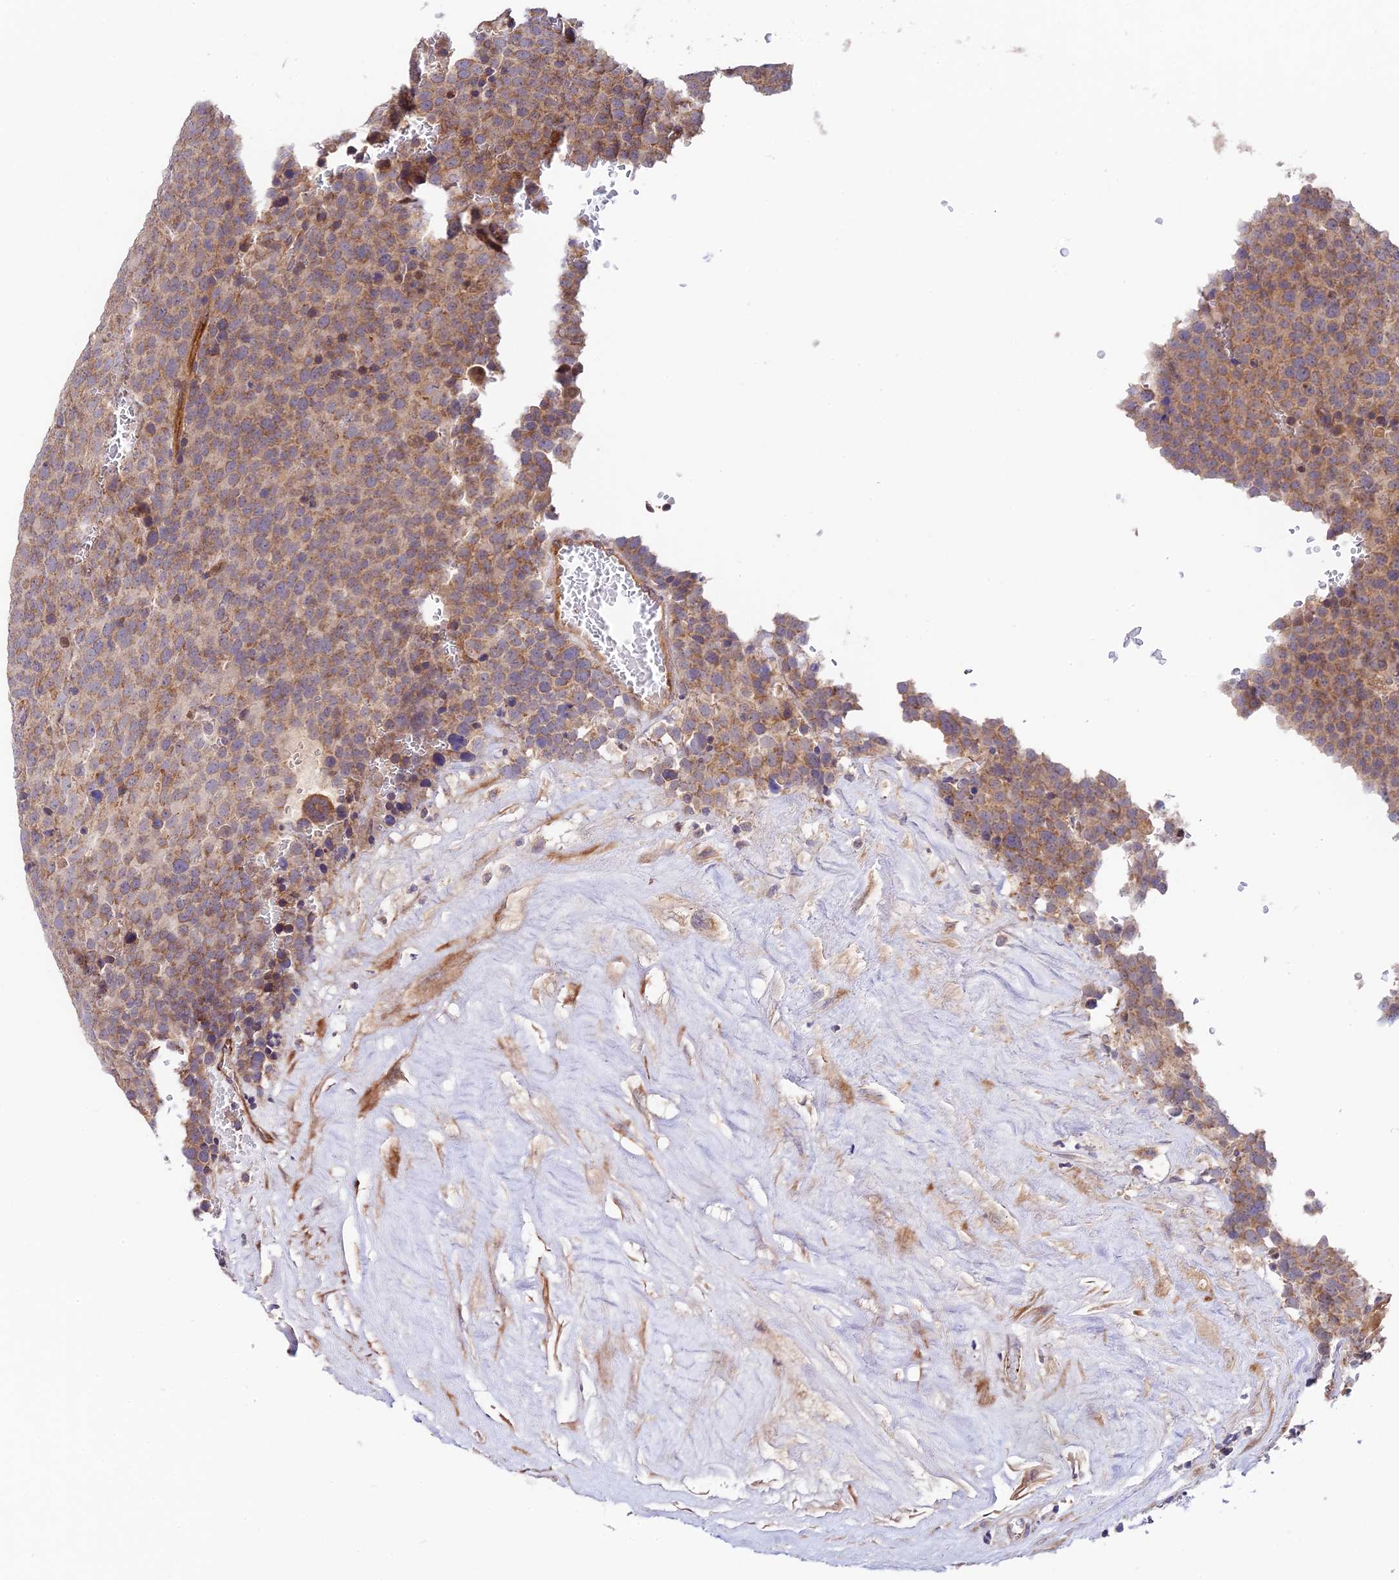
{"staining": {"intensity": "moderate", "quantity": ">75%", "location": "cytoplasmic/membranous"}, "tissue": "testis cancer", "cell_type": "Tumor cells", "image_type": "cancer", "snomed": [{"axis": "morphology", "description": "Seminoma, NOS"}, {"axis": "topography", "description": "Testis"}], "caption": "Protein expression by IHC exhibits moderate cytoplasmic/membranous staining in about >75% of tumor cells in testis seminoma. (brown staining indicates protein expression, while blue staining denotes nuclei).", "gene": "C3orf20", "patient": {"sex": "male", "age": 71}}